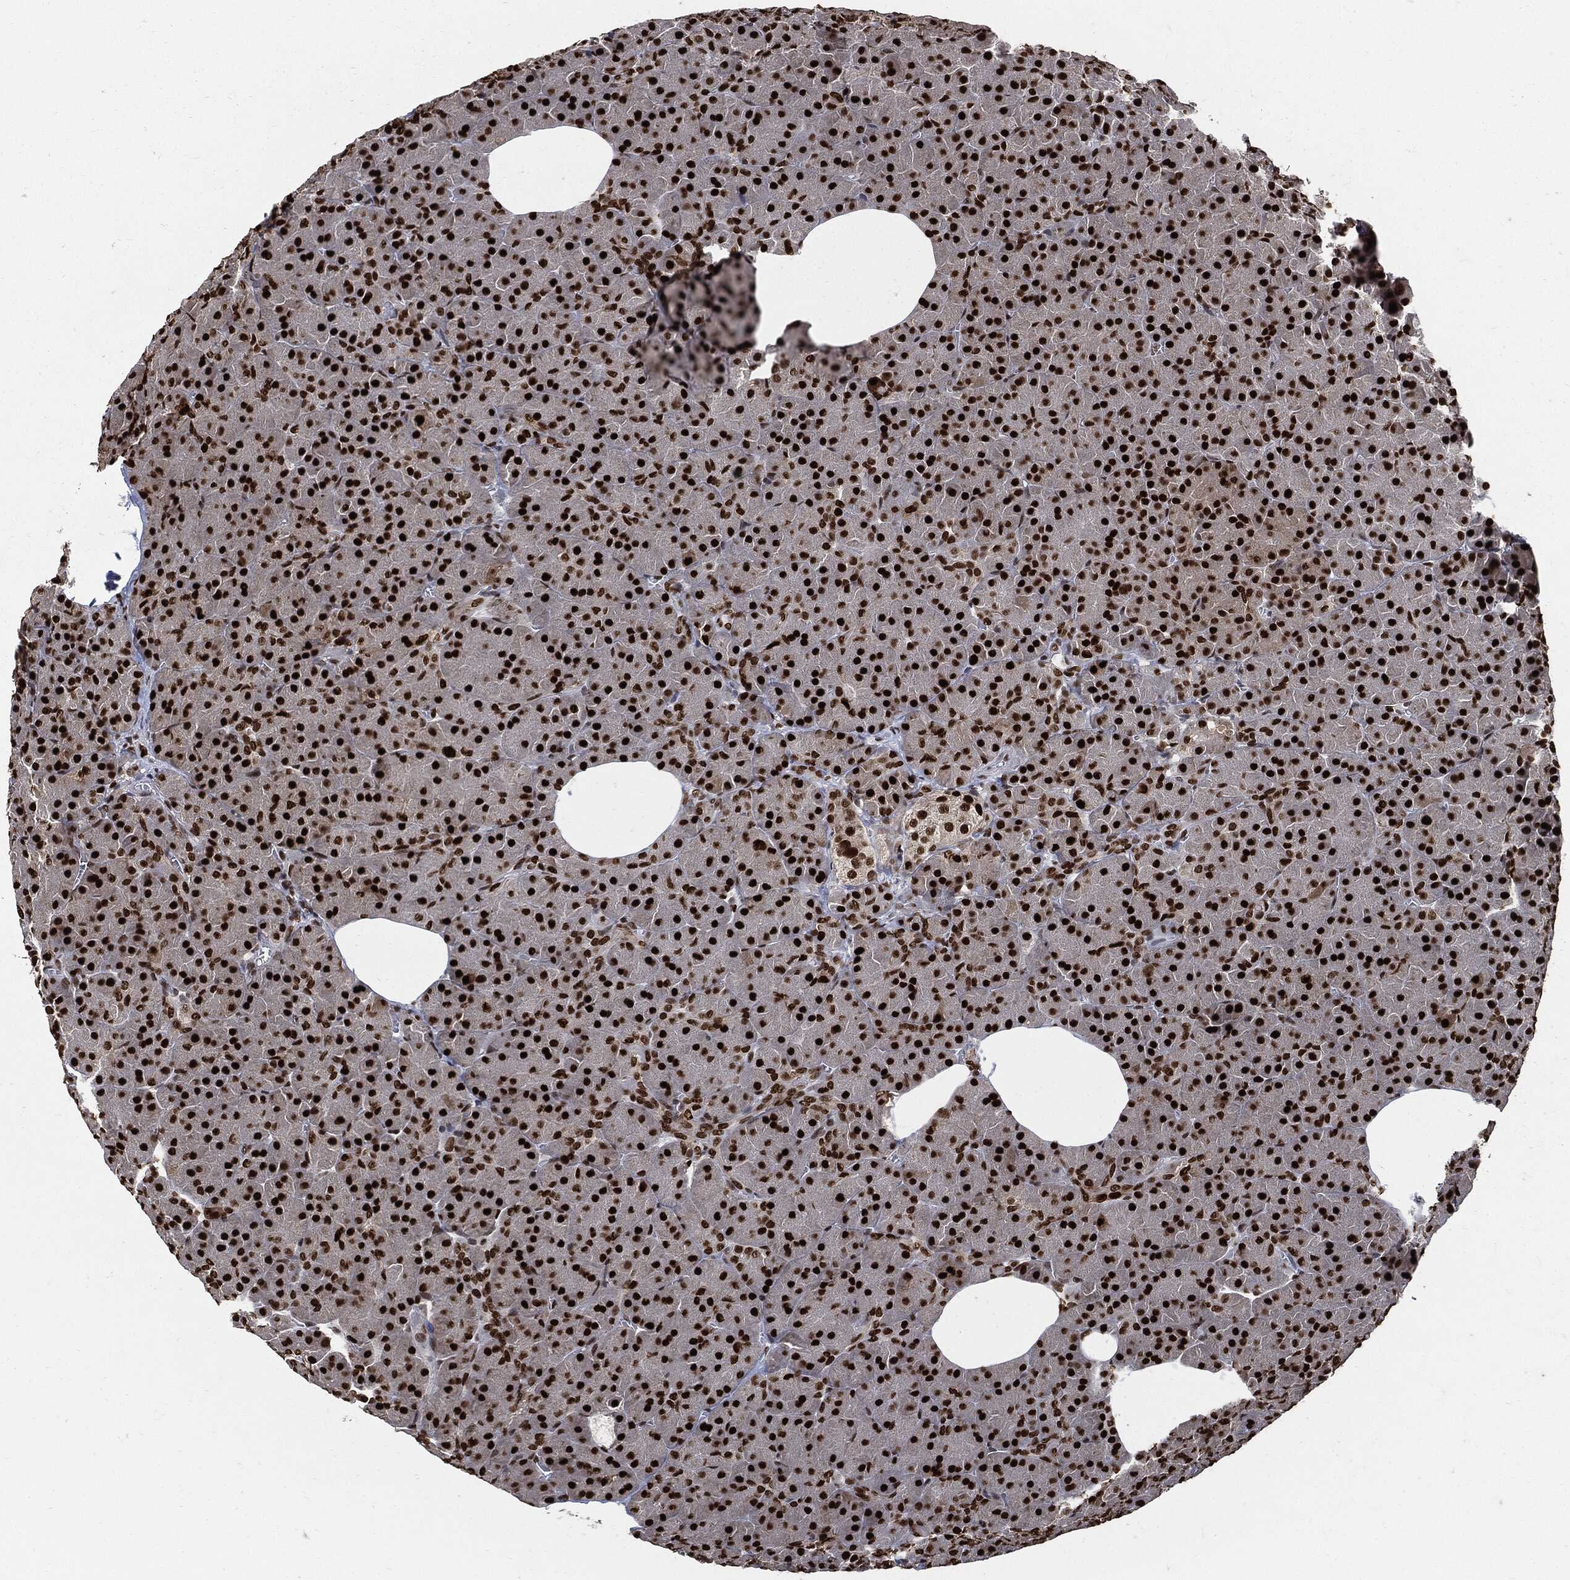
{"staining": {"intensity": "strong", "quantity": ">75%", "location": "nuclear"}, "tissue": "pancreas", "cell_type": "Exocrine glandular cells", "image_type": "normal", "snomed": [{"axis": "morphology", "description": "Normal tissue, NOS"}, {"axis": "topography", "description": "Pancreas"}], "caption": "Strong nuclear expression for a protein is present in about >75% of exocrine glandular cells of normal pancreas using immunohistochemistry.", "gene": "PCNA", "patient": {"sex": "male", "age": 61}}